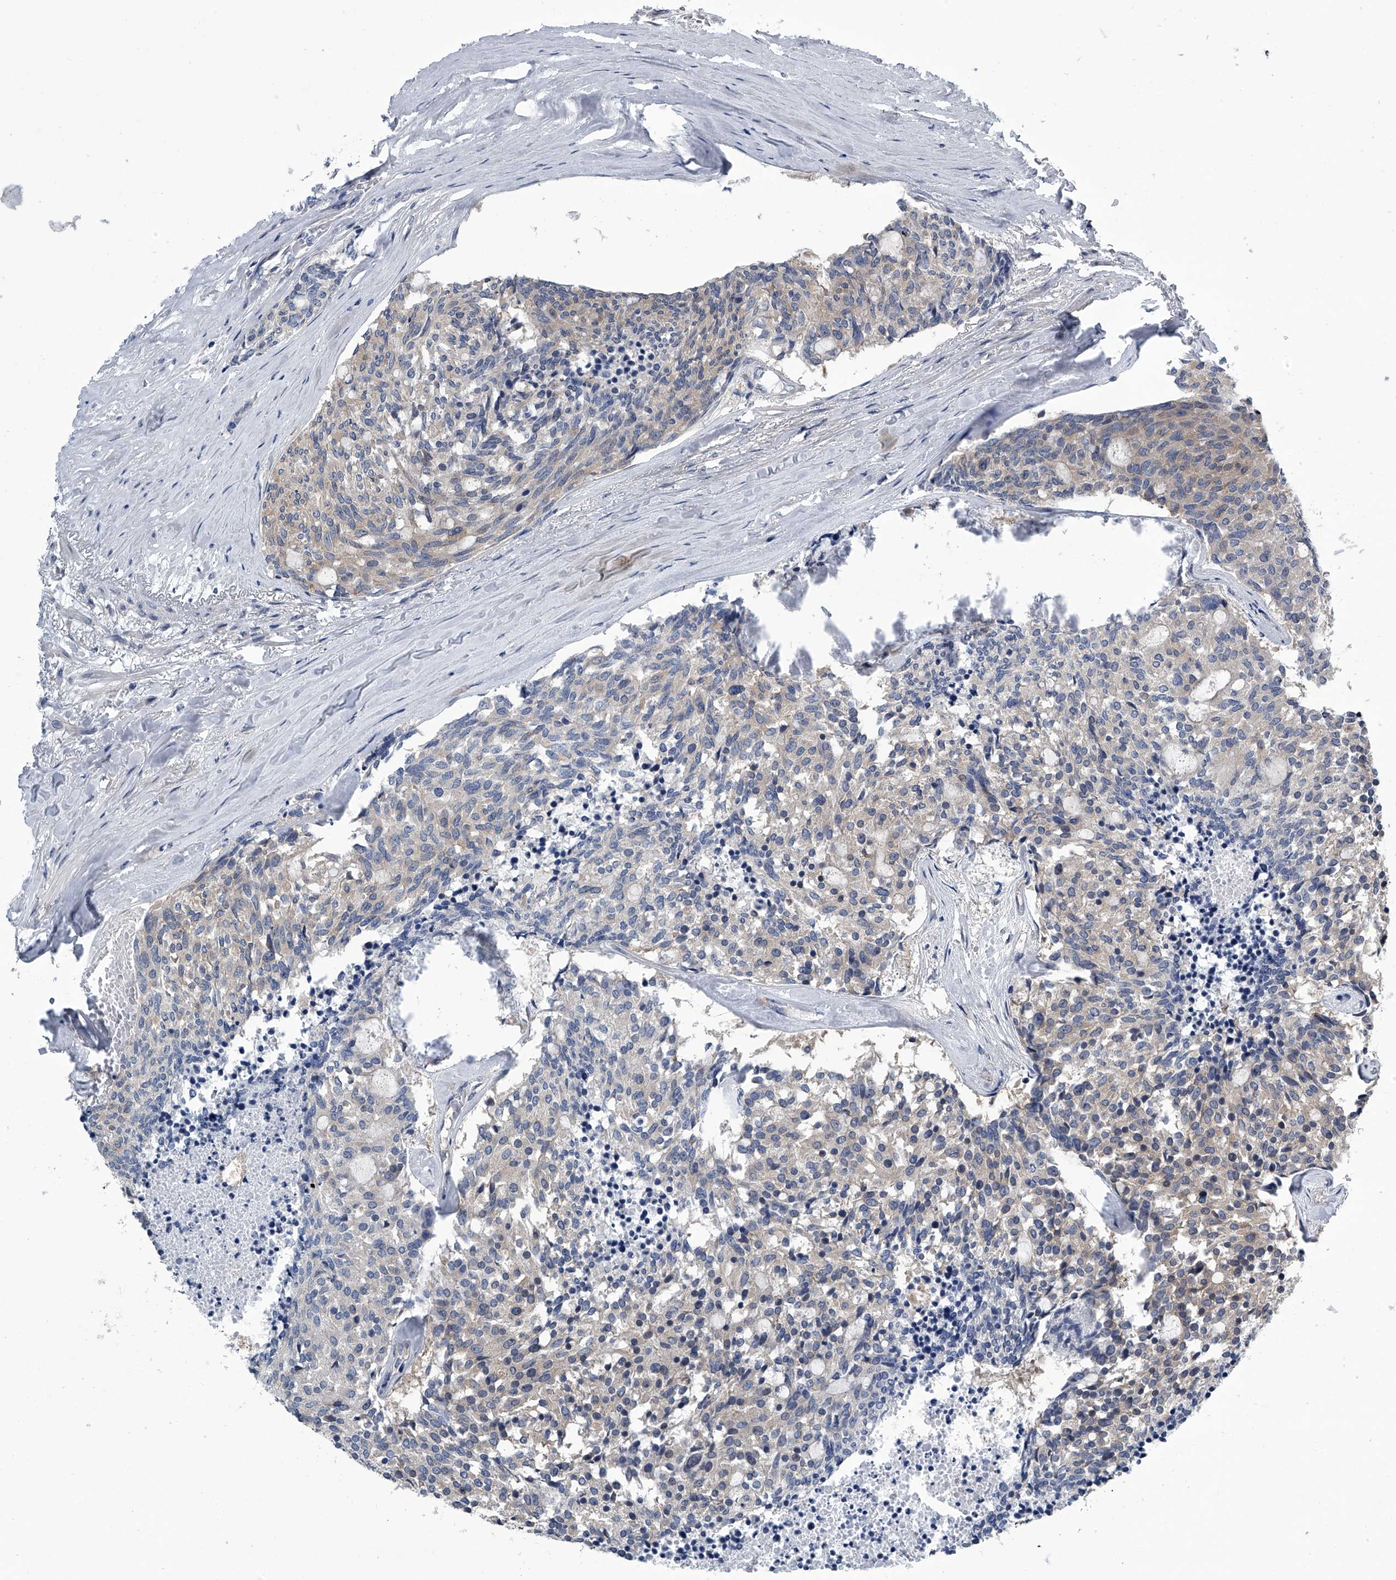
{"staining": {"intensity": "weak", "quantity": "<25%", "location": "cytoplasmic/membranous"}, "tissue": "carcinoid", "cell_type": "Tumor cells", "image_type": "cancer", "snomed": [{"axis": "morphology", "description": "Carcinoid, malignant, NOS"}, {"axis": "topography", "description": "Pancreas"}], "caption": "This is a photomicrograph of IHC staining of carcinoid, which shows no positivity in tumor cells. The staining is performed using DAB brown chromogen with nuclei counter-stained in using hematoxylin.", "gene": "PPP2R5D", "patient": {"sex": "female", "age": 54}}